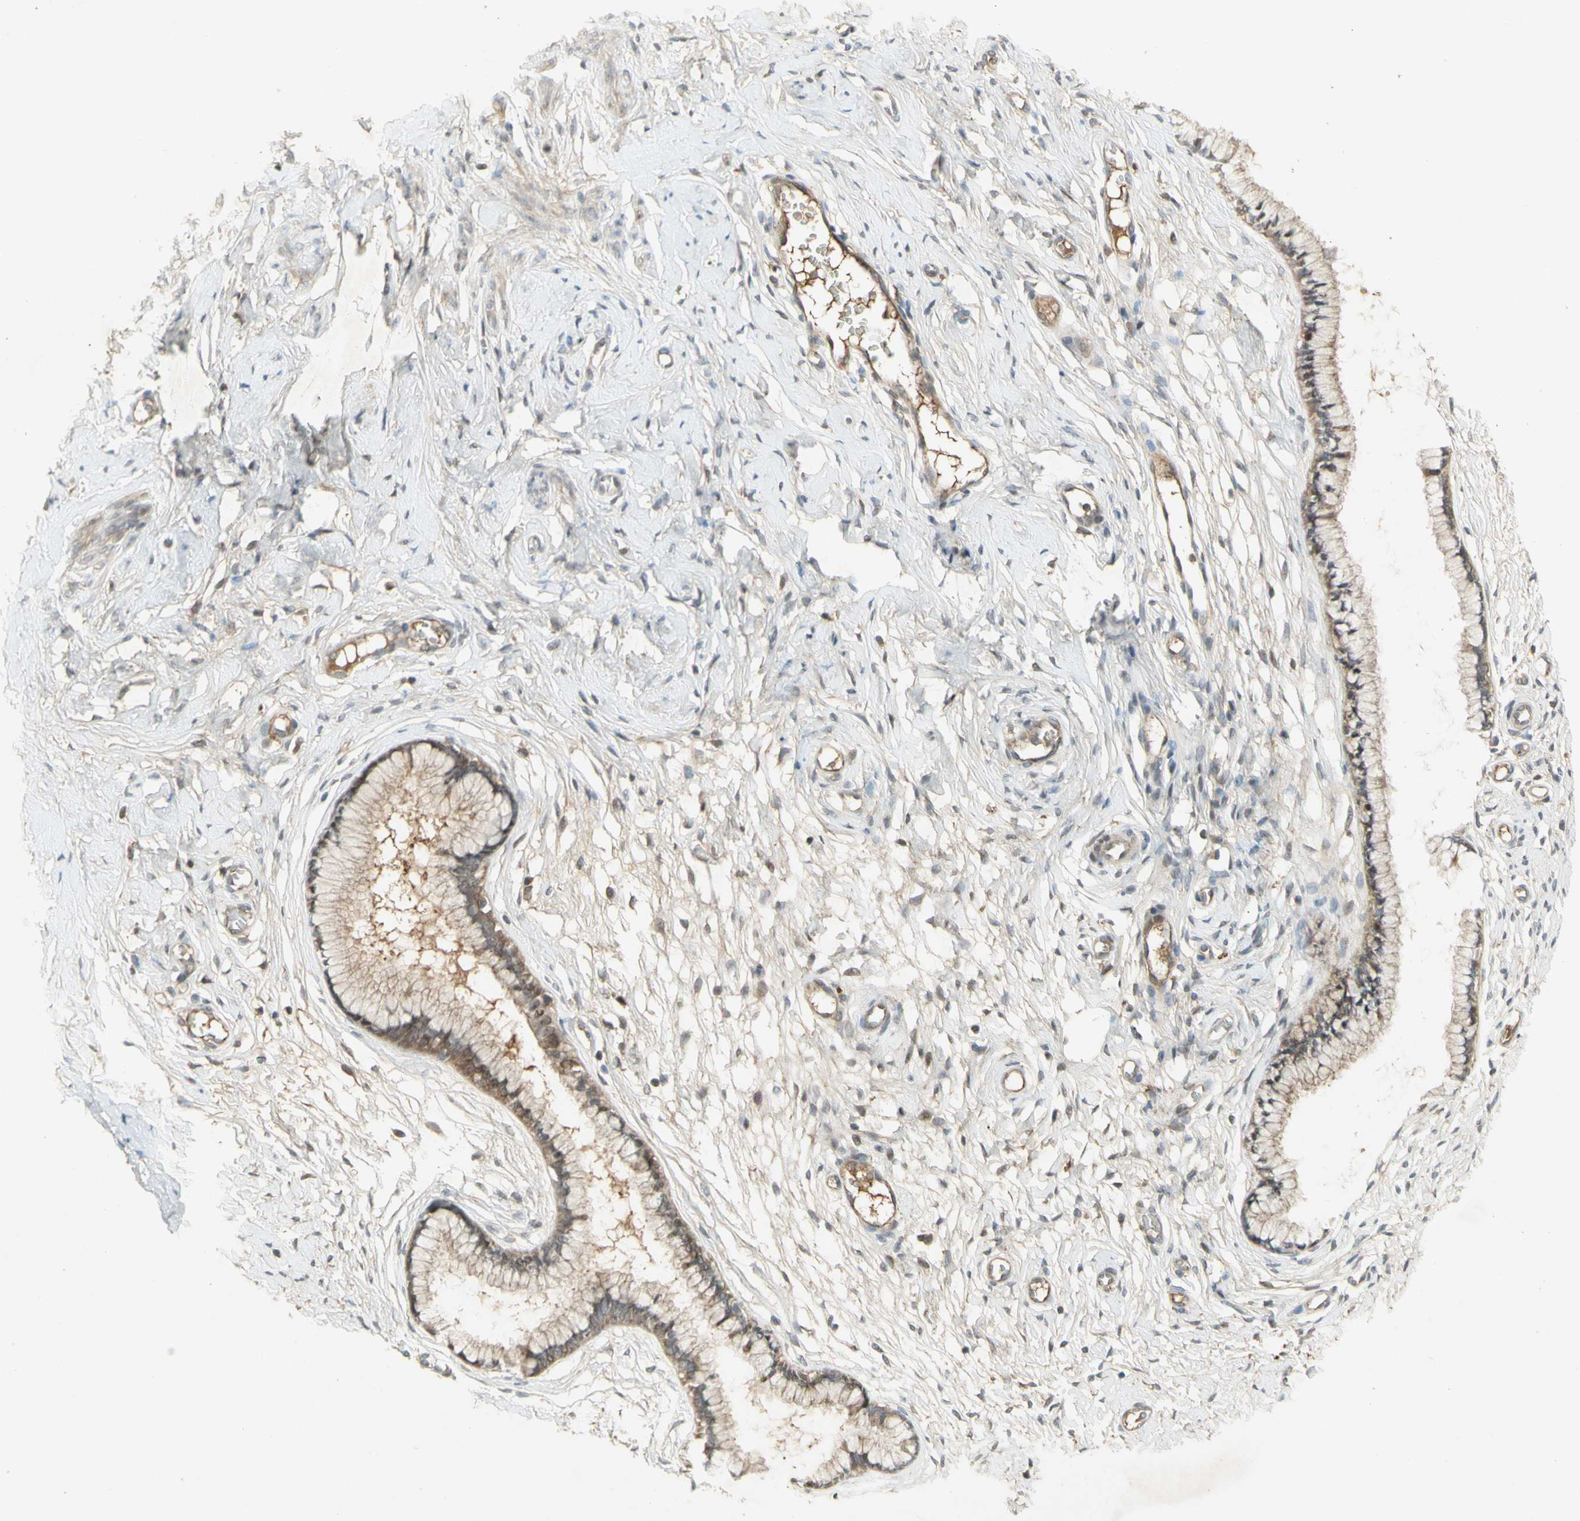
{"staining": {"intensity": "moderate", "quantity": "25%-75%", "location": "cytoplasmic/membranous,nuclear"}, "tissue": "cervix", "cell_type": "Glandular cells", "image_type": "normal", "snomed": [{"axis": "morphology", "description": "Normal tissue, NOS"}, {"axis": "topography", "description": "Cervix"}], "caption": "A histopathology image showing moderate cytoplasmic/membranous,nuclear expression in about 25%-75% of glandular cells in unremarkable cervix, as visualized by brown immunohistochemical staining.", "gene": "NRG4", "patient": {"sex": "female", "age": 65}}